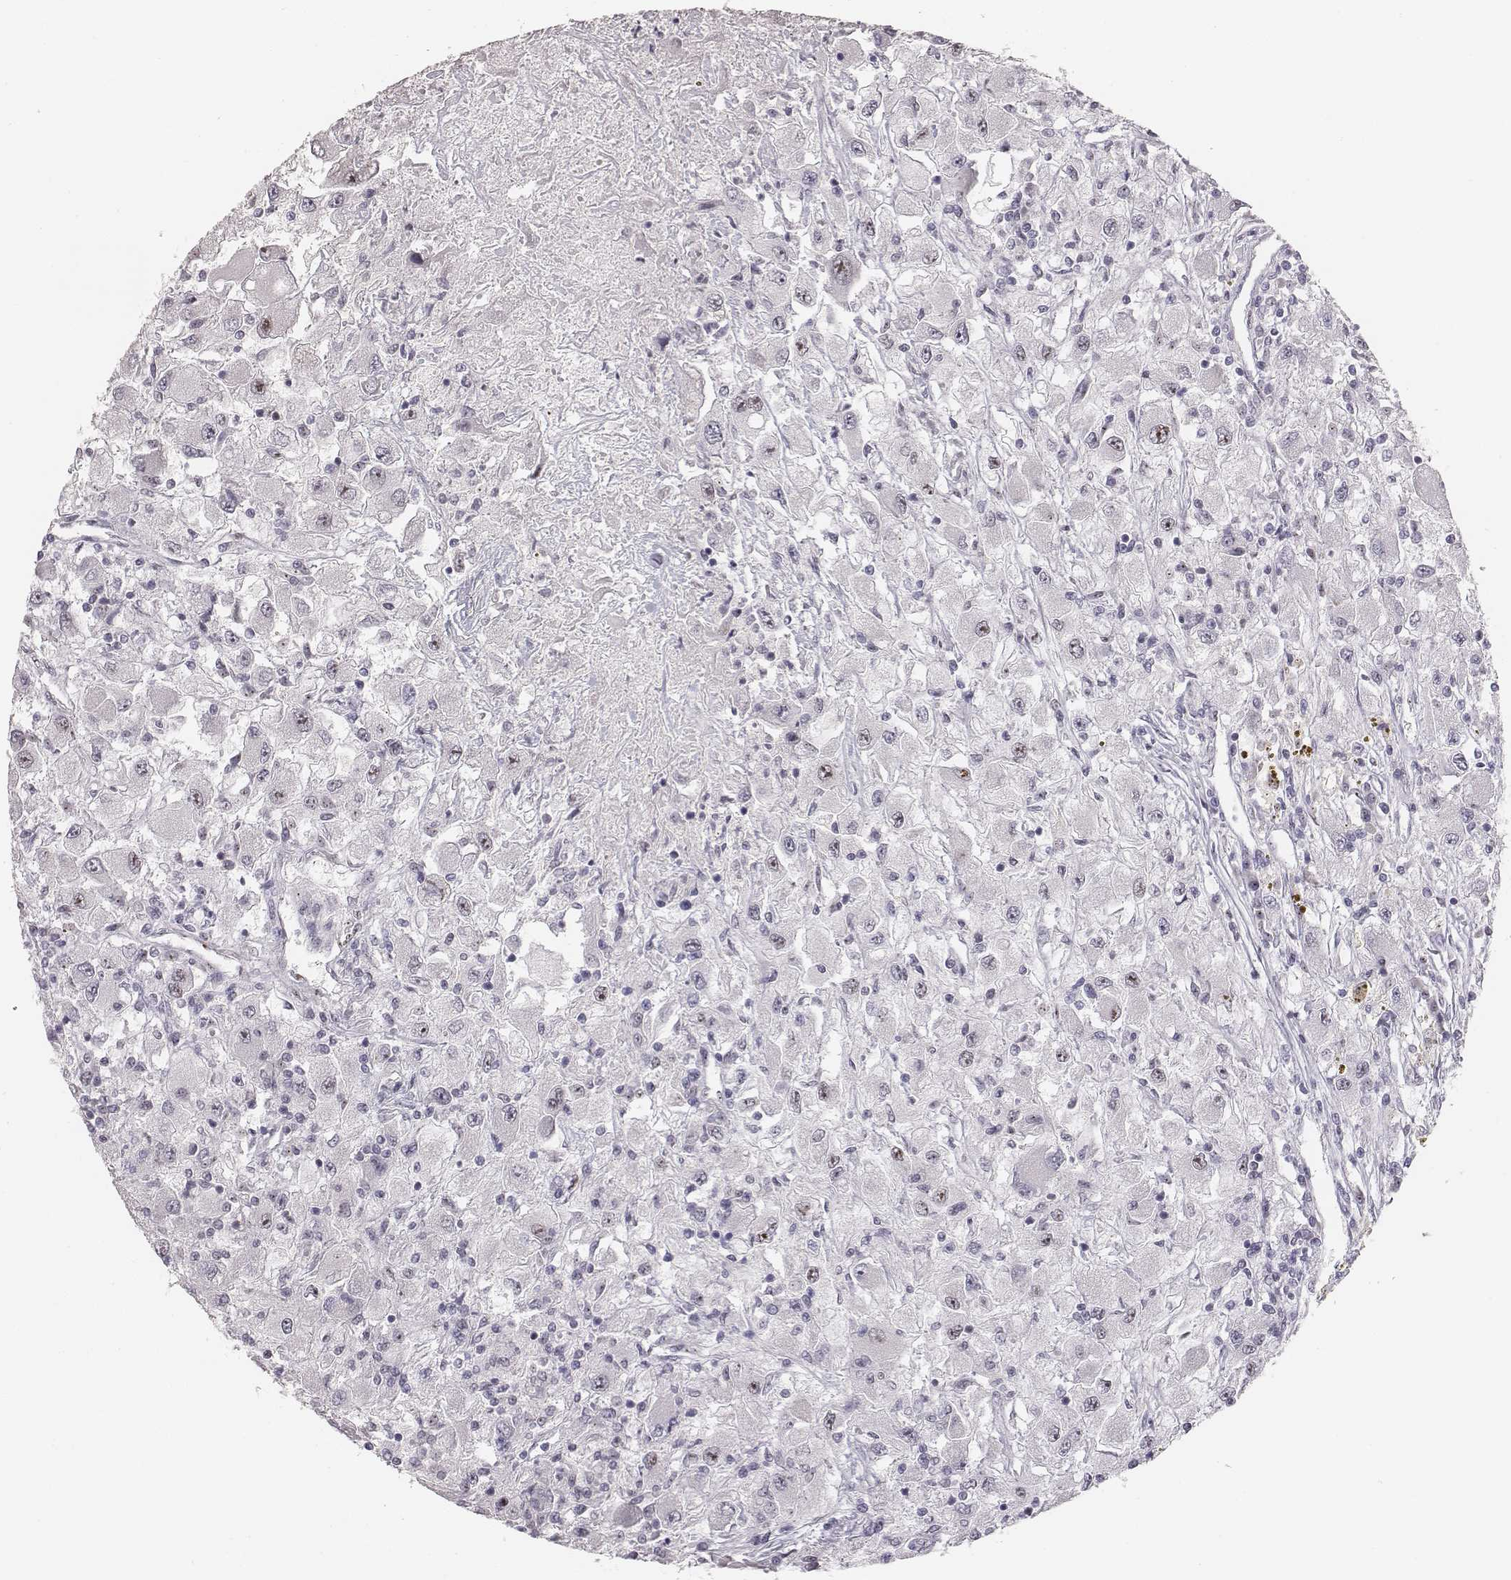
{"staining": {"intensity": "negative", "quantity": "none", "location": "none"}, "tissue": "renal cancer", "cell_type": "Tumor cells", "image_type": "cancer", "snomed": [{"axis": "morphology", "description": "Adenocarcinoma, NOS"}, {"axis": "topography", "description": "Kidney"}], "caption": "This image is of renal cancer stained with immunohistochemistry (IHC) to label a protein in brown with the nuclei are counter-stained blue. There is no staining in tumor cells.", "gene": "NIFK", "patient": {"sex": "female", "age": 67}}